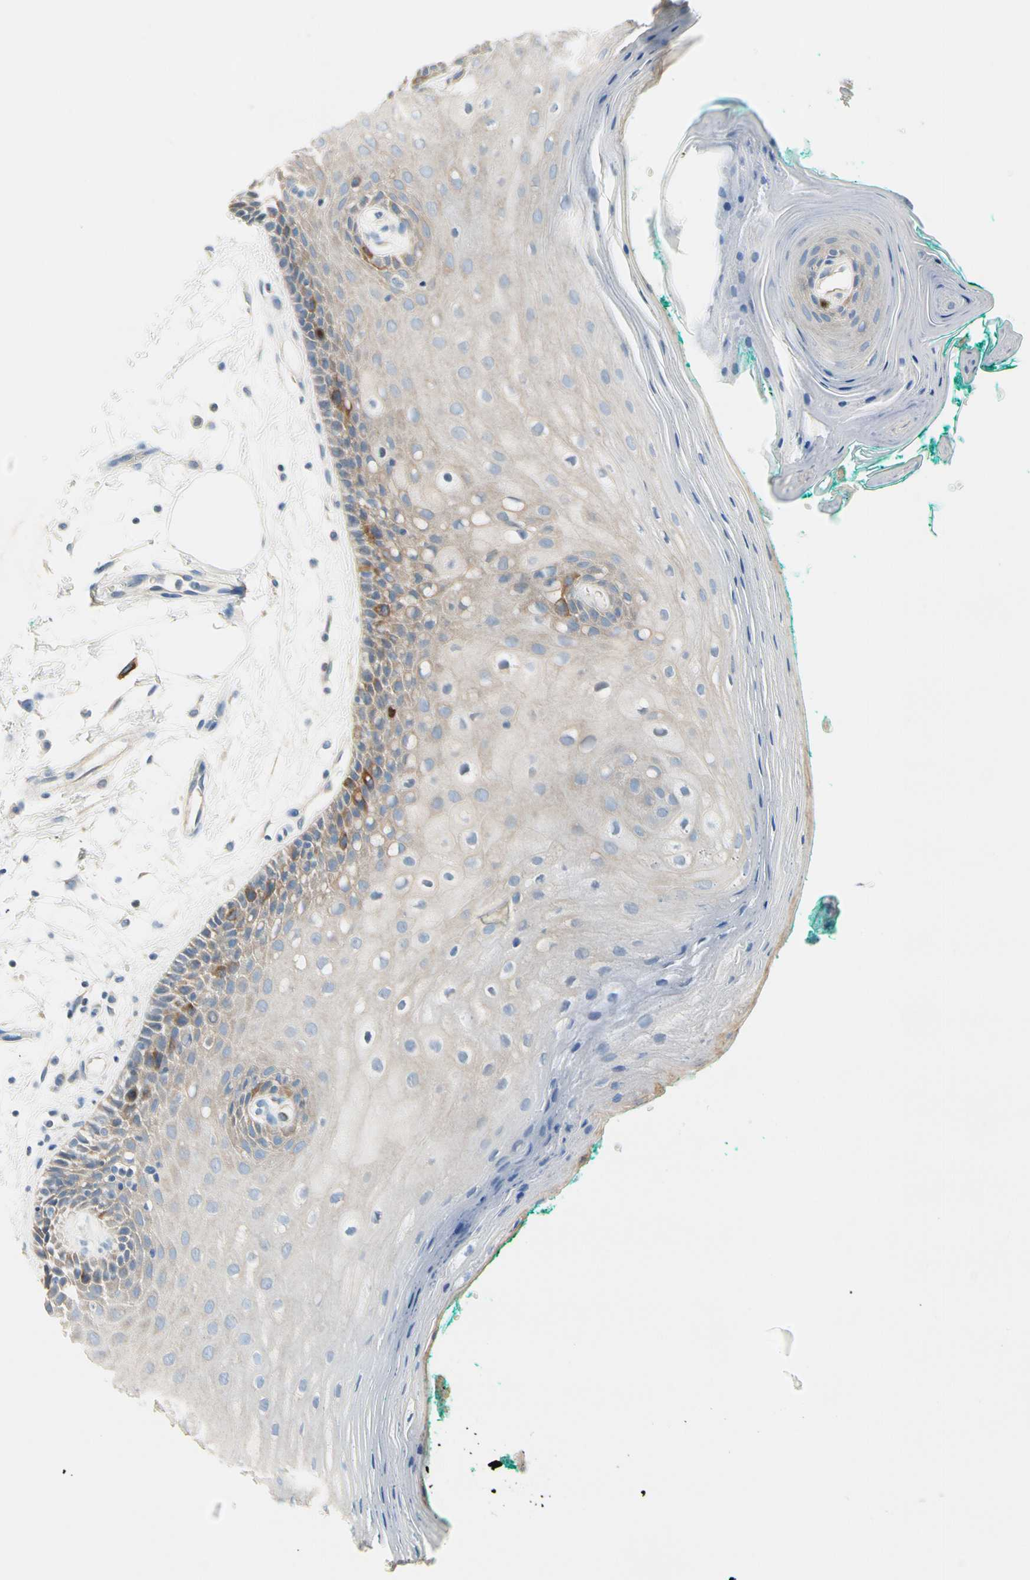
{"staining": {"intensity": "moderate", "quantity": "<25%", "location": "cytoplasmic/membranous"}, "tissue": "oral mucosa", "cell_type": "Squamous epithelial cells", "image_type": "normal", "snomed": [{"axis": "morphology", "description": "Normal tissue, NOS"}, {"axis": "topography", "description": "Skeletal muscle"}, {"axis": "topography", "description": "Oral tissue"}, {"axis": "topography", "description": "Peripheral nerve tissue"}], "caption": "Immunohistochemistry (DAB (3,3'-diaminobenzidine)) staining of normal human oral mucosa displays moderate cytoplasmic/membranous protein staining in about <25% of squamous epithelial cells. Ihc stains the protein in brown and the nuclei are stained blue.", "gene": "CKAP2", "patient": {"sex": "female", "age": 84}}